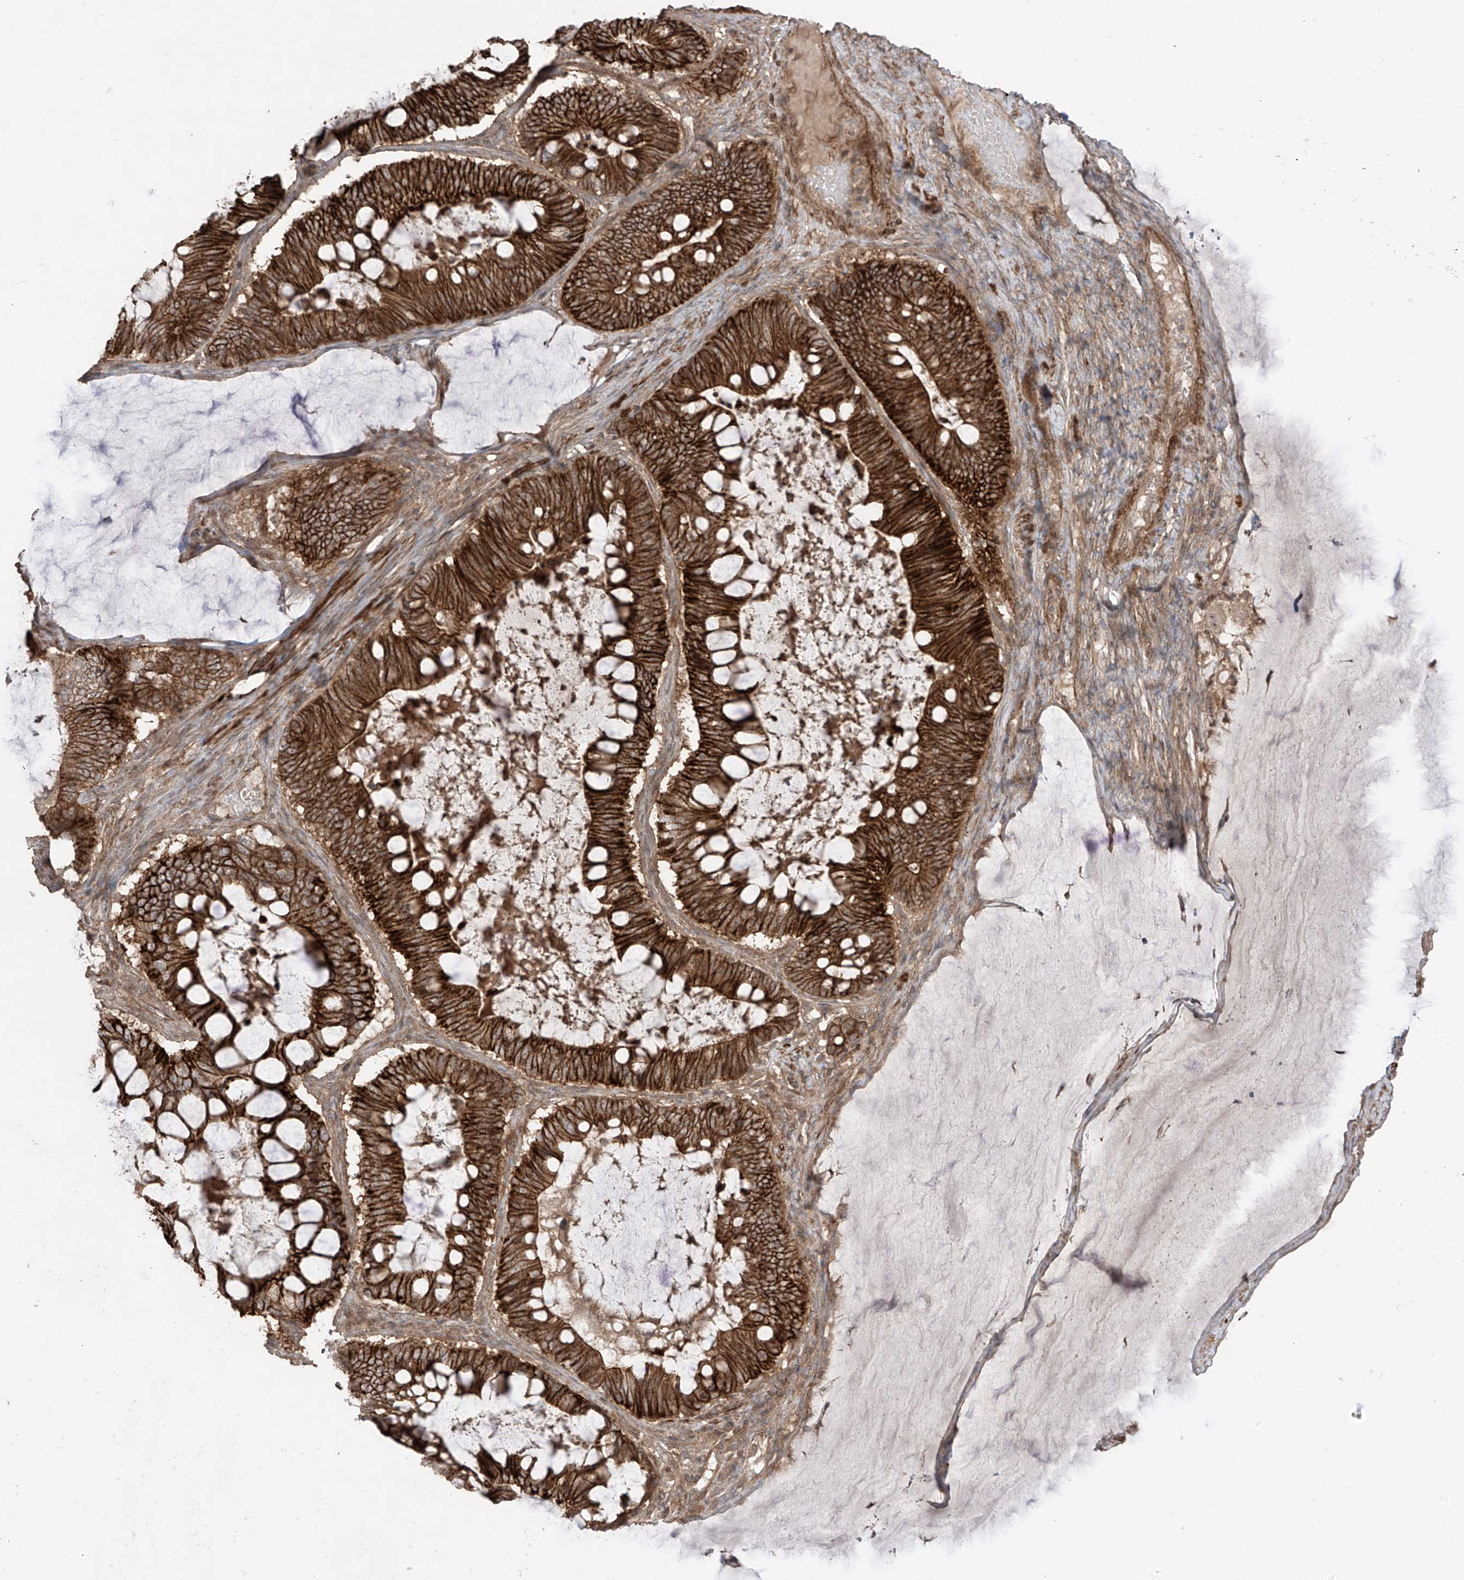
{"staining": {"intensity": "strong", "quantity": ">75%", "location": "cytoplasmic/membranous"}, "tissue": "ovarian cancer", "cell_type": "Tumor cells", "image_type": "cancer", "snomed": [{"axis": "morphology", "description": "Cystadenocarcinoma, mucinous, NOS"}, {"axis": "topography", "description": "Ovary"}], "caption": "There is high levels of strong cytoplasmic/membranous expression in tumor cells of ovarian cancer, as demonstrated by immunohistochemical staining (brown color).", "gene": "LRRC74A", "patient": {"sex": "female", "age": 61}}